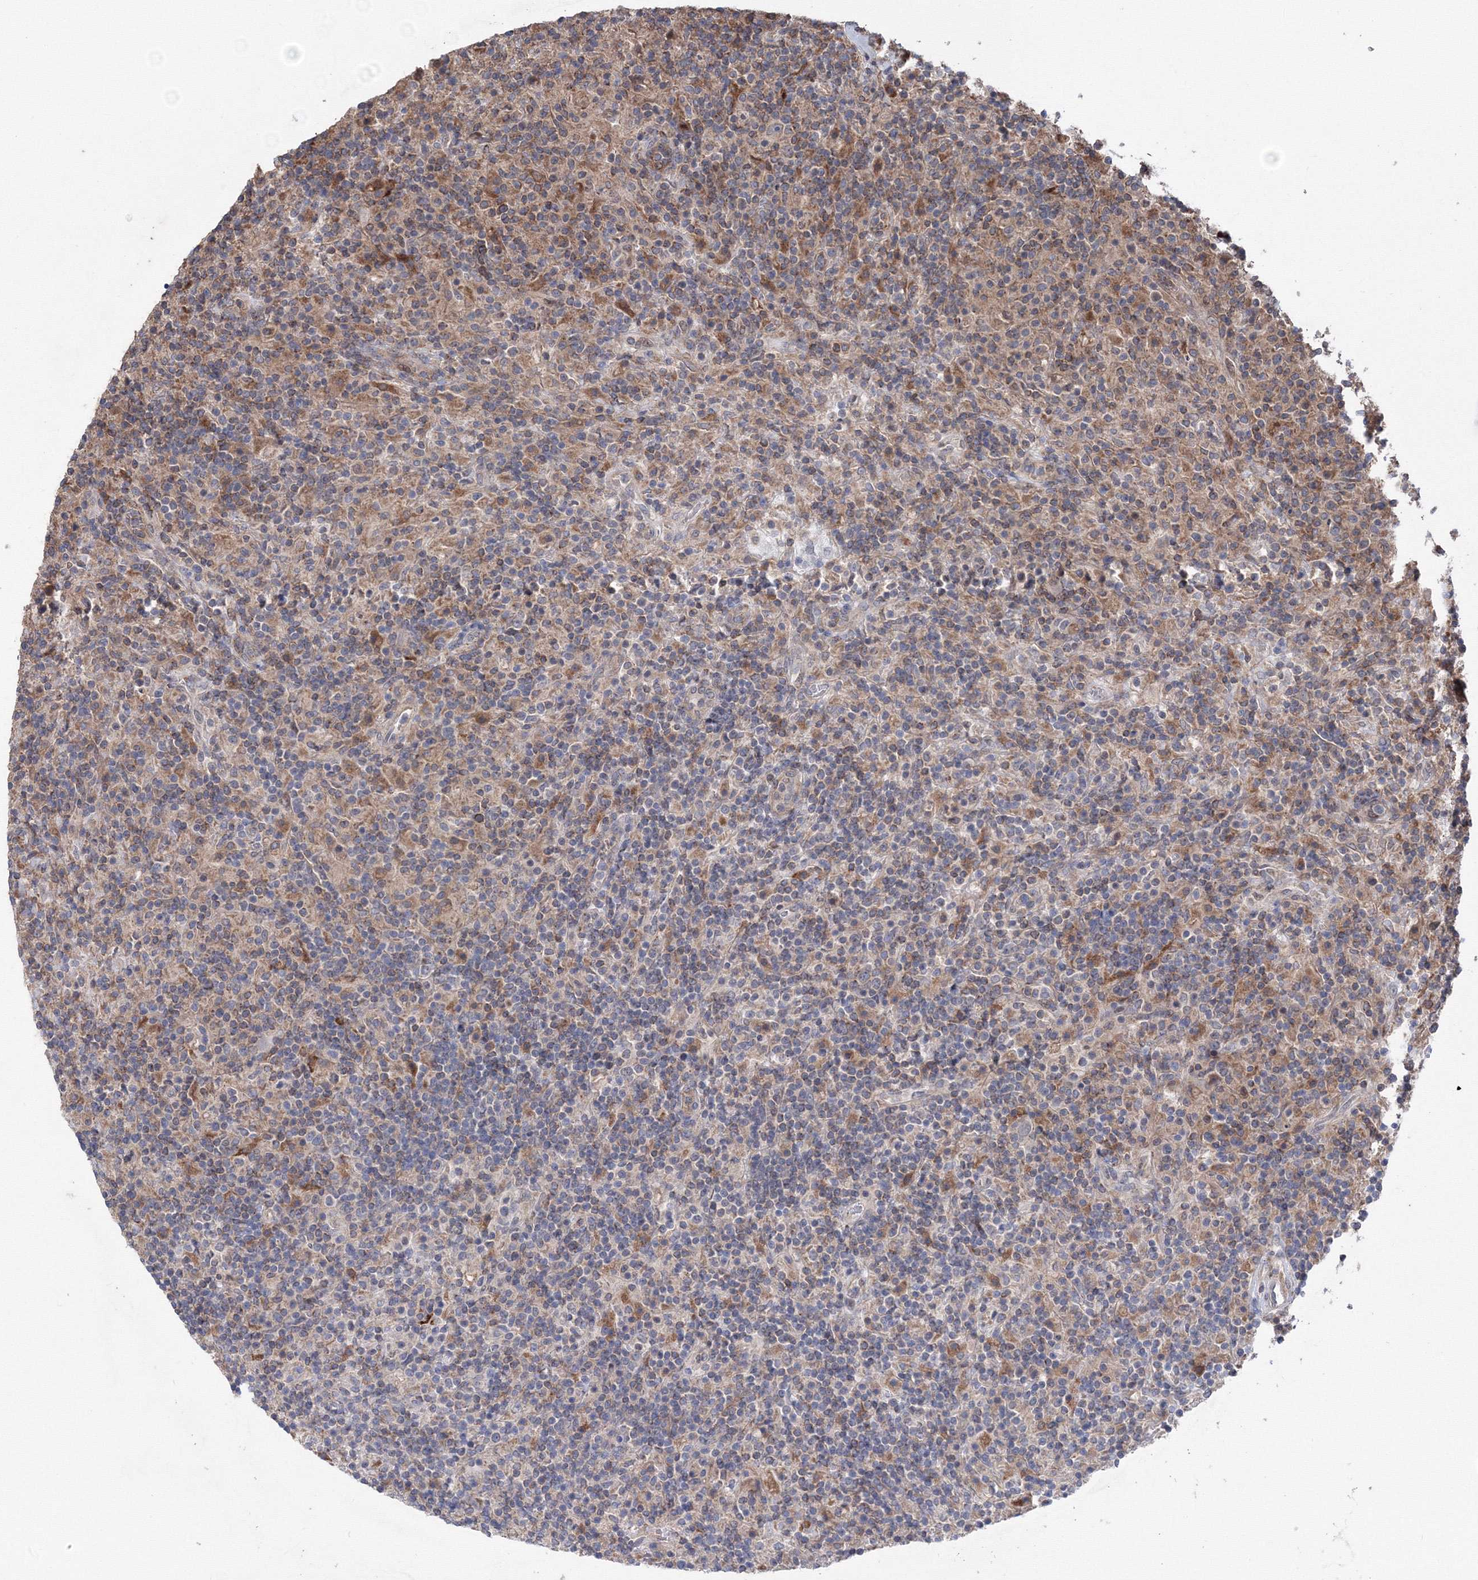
{"staining": {"intensity": "negative", "quantity": "none", "location": "none"}, "tissue": "lymphoma", "cell_type": "Tumor cells", "image_type": "cancer", "snomed": [{"axis": "morphology", "description": "Hodgkin's disease, NOS"}, {"axis": "topography", "description": "Lymph node"}], "caption": "IHC histopathology image of lymphoma stained for a protein (brown), which reveals no staining in tumor cells.", "gene": "PPP2R2B", "patient": {"sex": "male", "age": 70}}